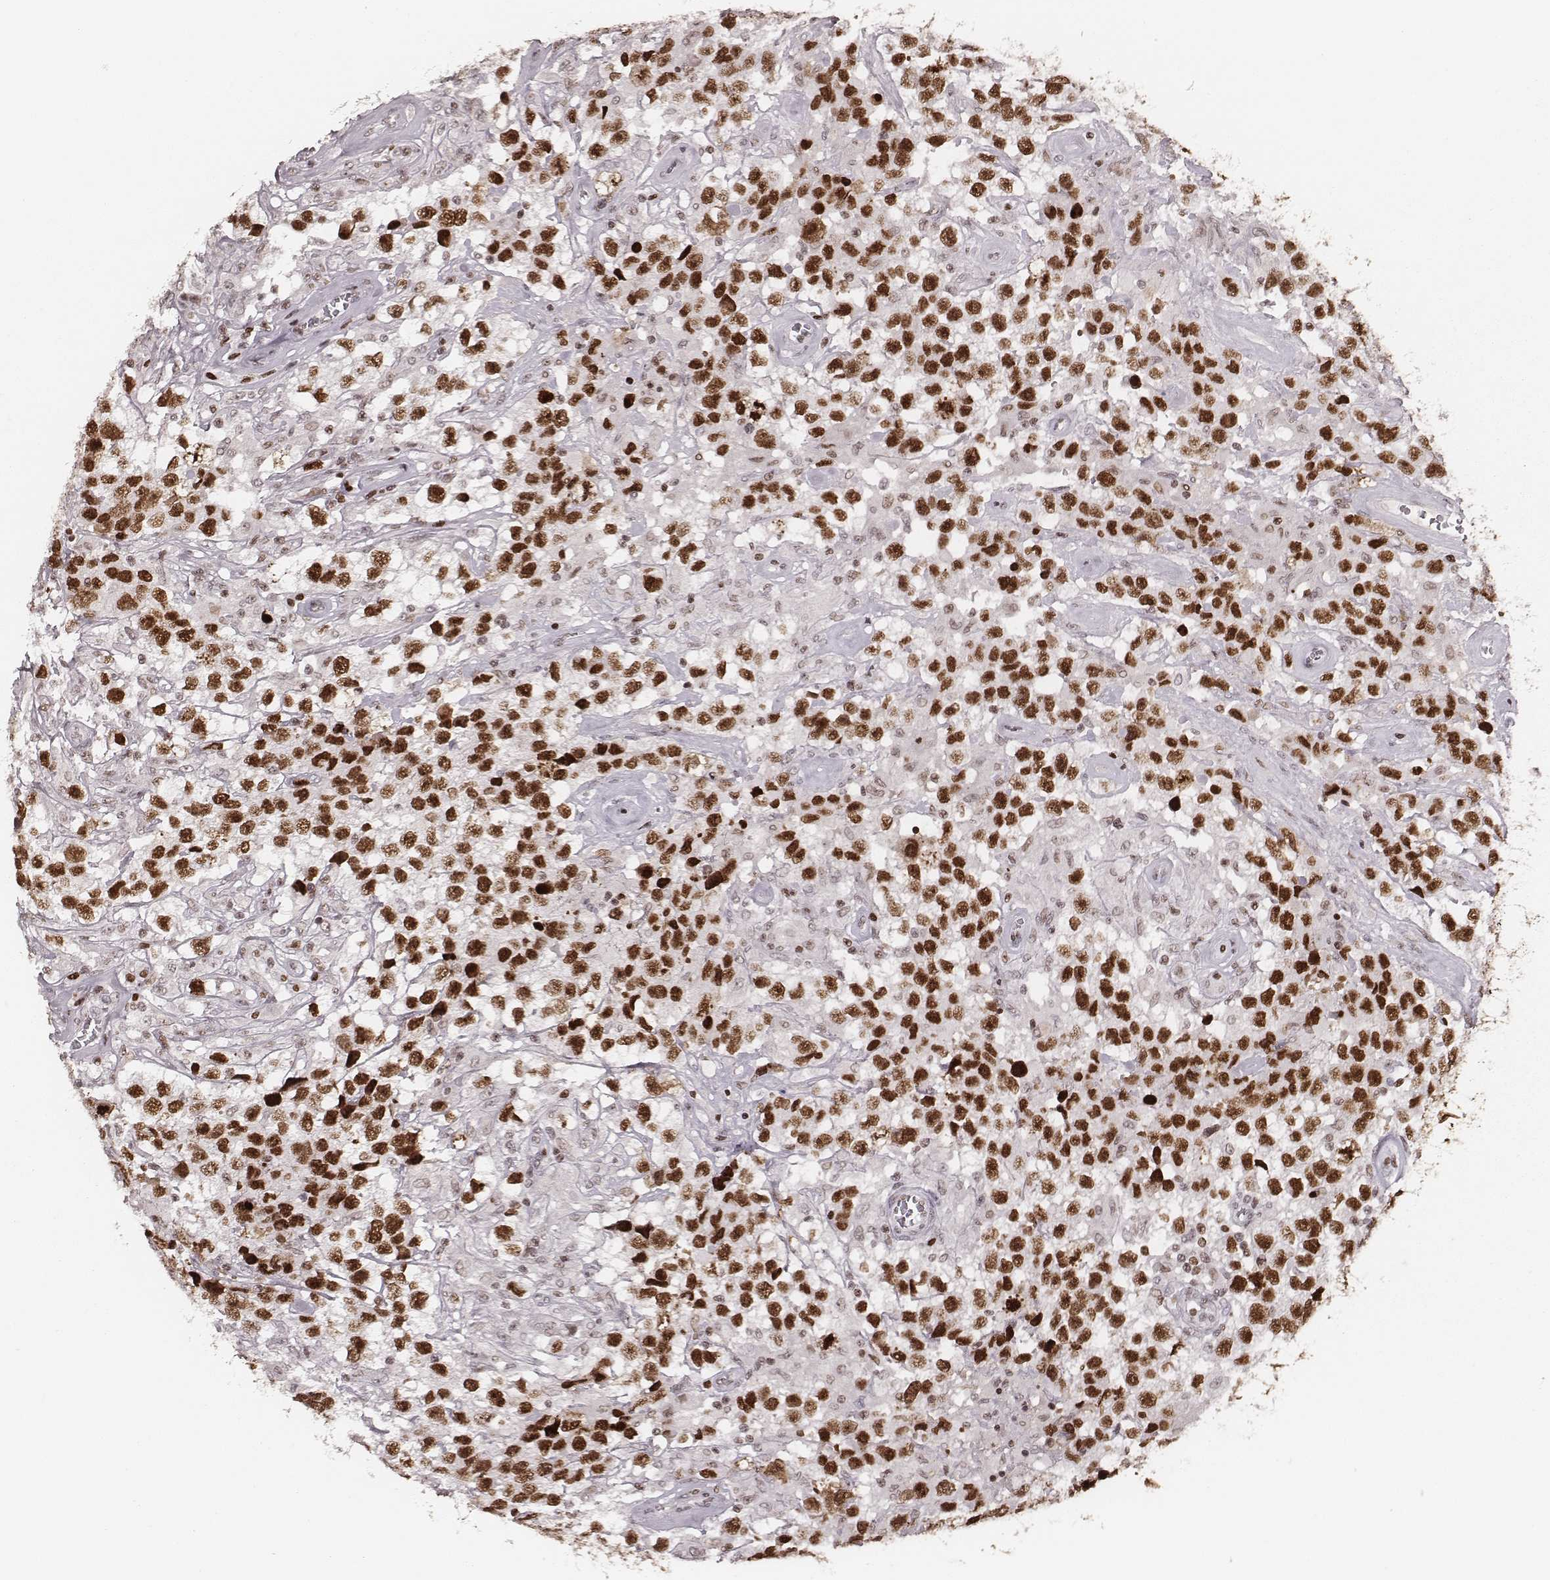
{"staining": {"intensity": "strong", "quantity": ">75%", "location": "nuclear"}, "tissue": "testis cancer", "cell_type": "Tumor cells", "image_type": "cancer", "snomed": [{"axis": "morphology", "description": "Seminoma, NOS"}, {"axis": "topography", "description": "Testis"}], "caption": "Testis seminoma was stained to show a protein in brown. There is high levels of strong nuclear staining in about >75% of tumor cells.", "gene": "PARP1", "patient": {"sex": "male", "age": 43}}